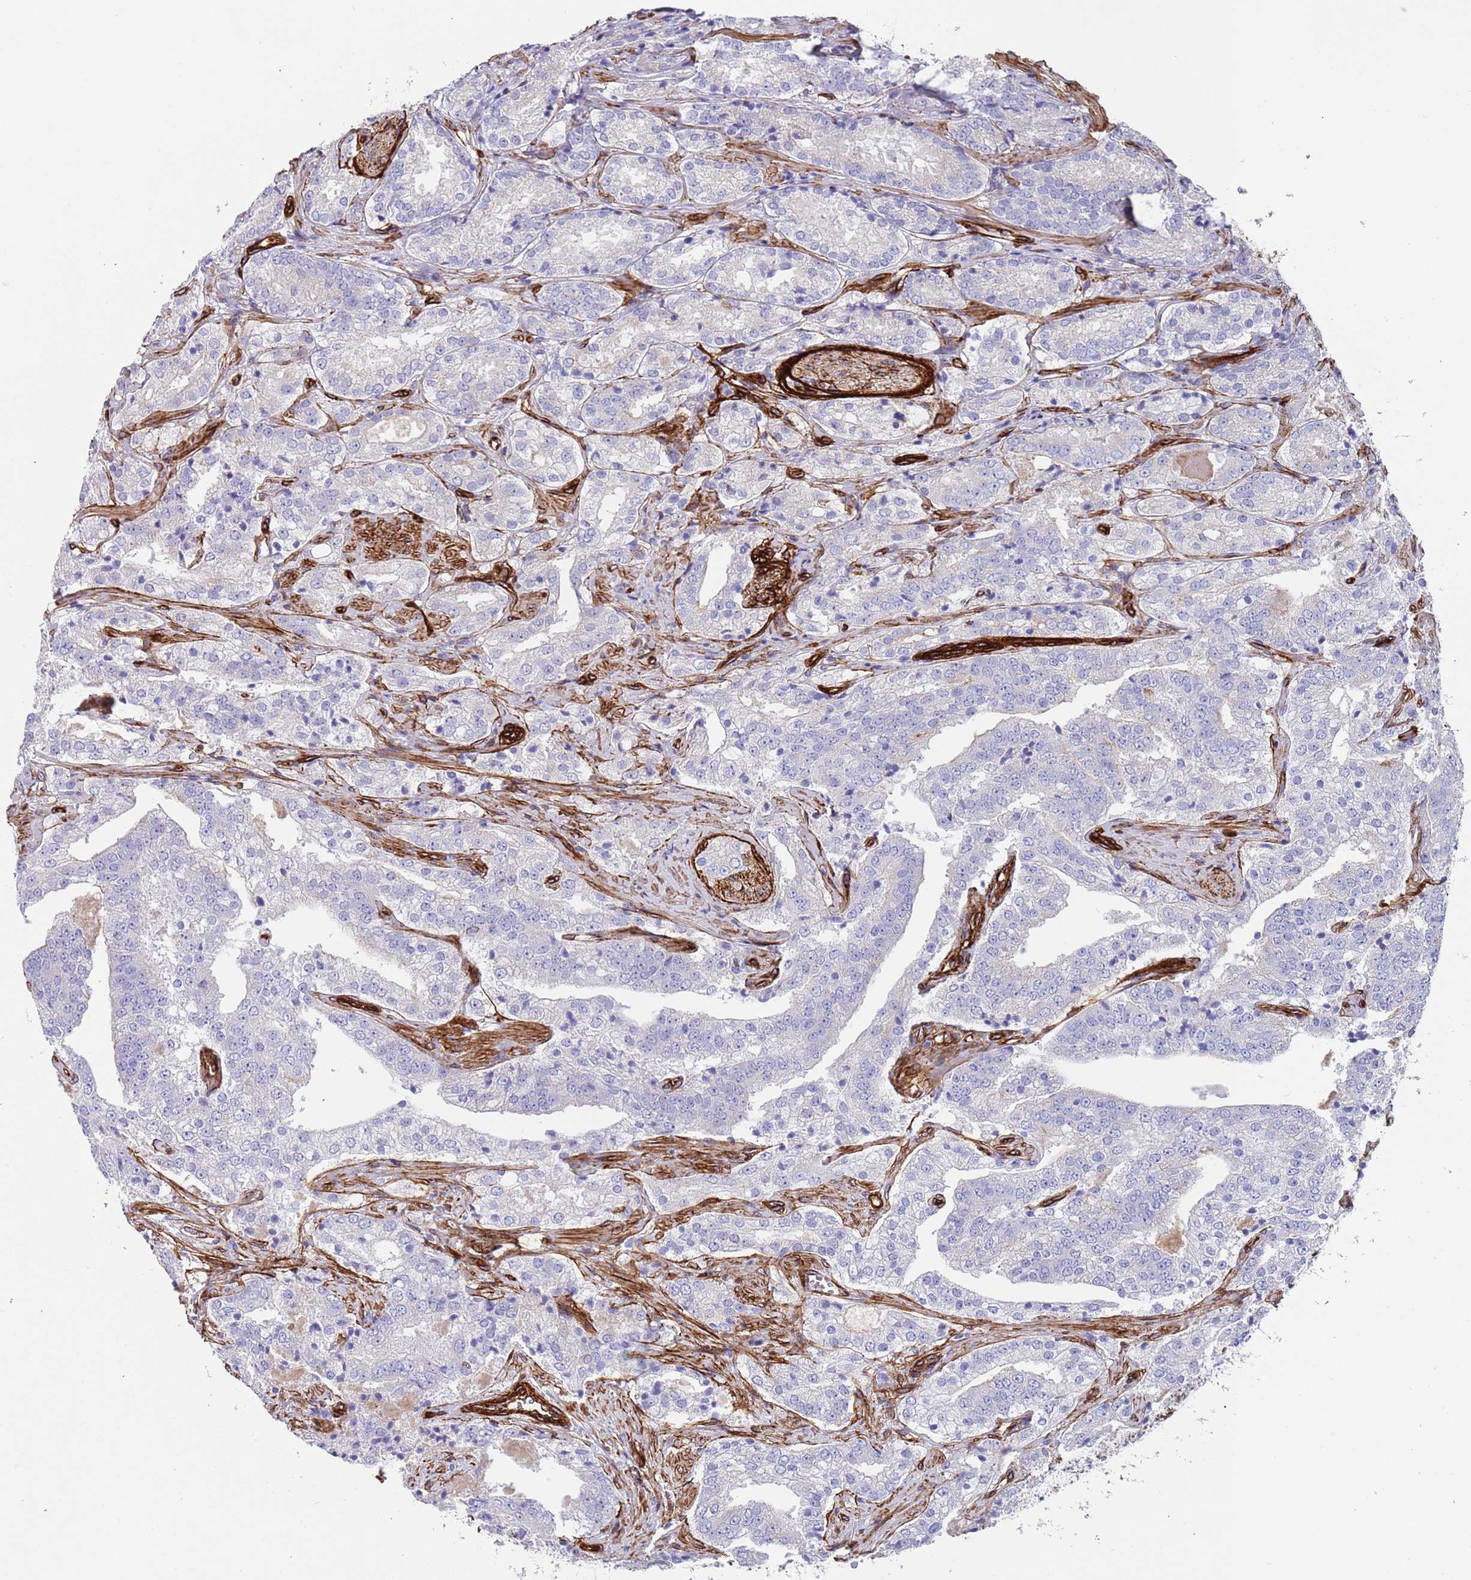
{"staining": {"intensity": "negative", "quantity": "none", "location": "none"}, "tissue": "prostate cancer", "cell_type": "Tumor cells", "image_type": "cancer", "snomed": [{"axis": "morphology", "description": "Adenocarcinoma, High grade"}, {"axis": "topography", "description": "Prostate"}], "caption": "This is an immunohistochemistry (IHC) photomicrograph of prostate high-grade adenocarcinoma. There is no staining in tumor cells.", "gene": "CAV2", "patient": {"sex": "male", "age": 63}}